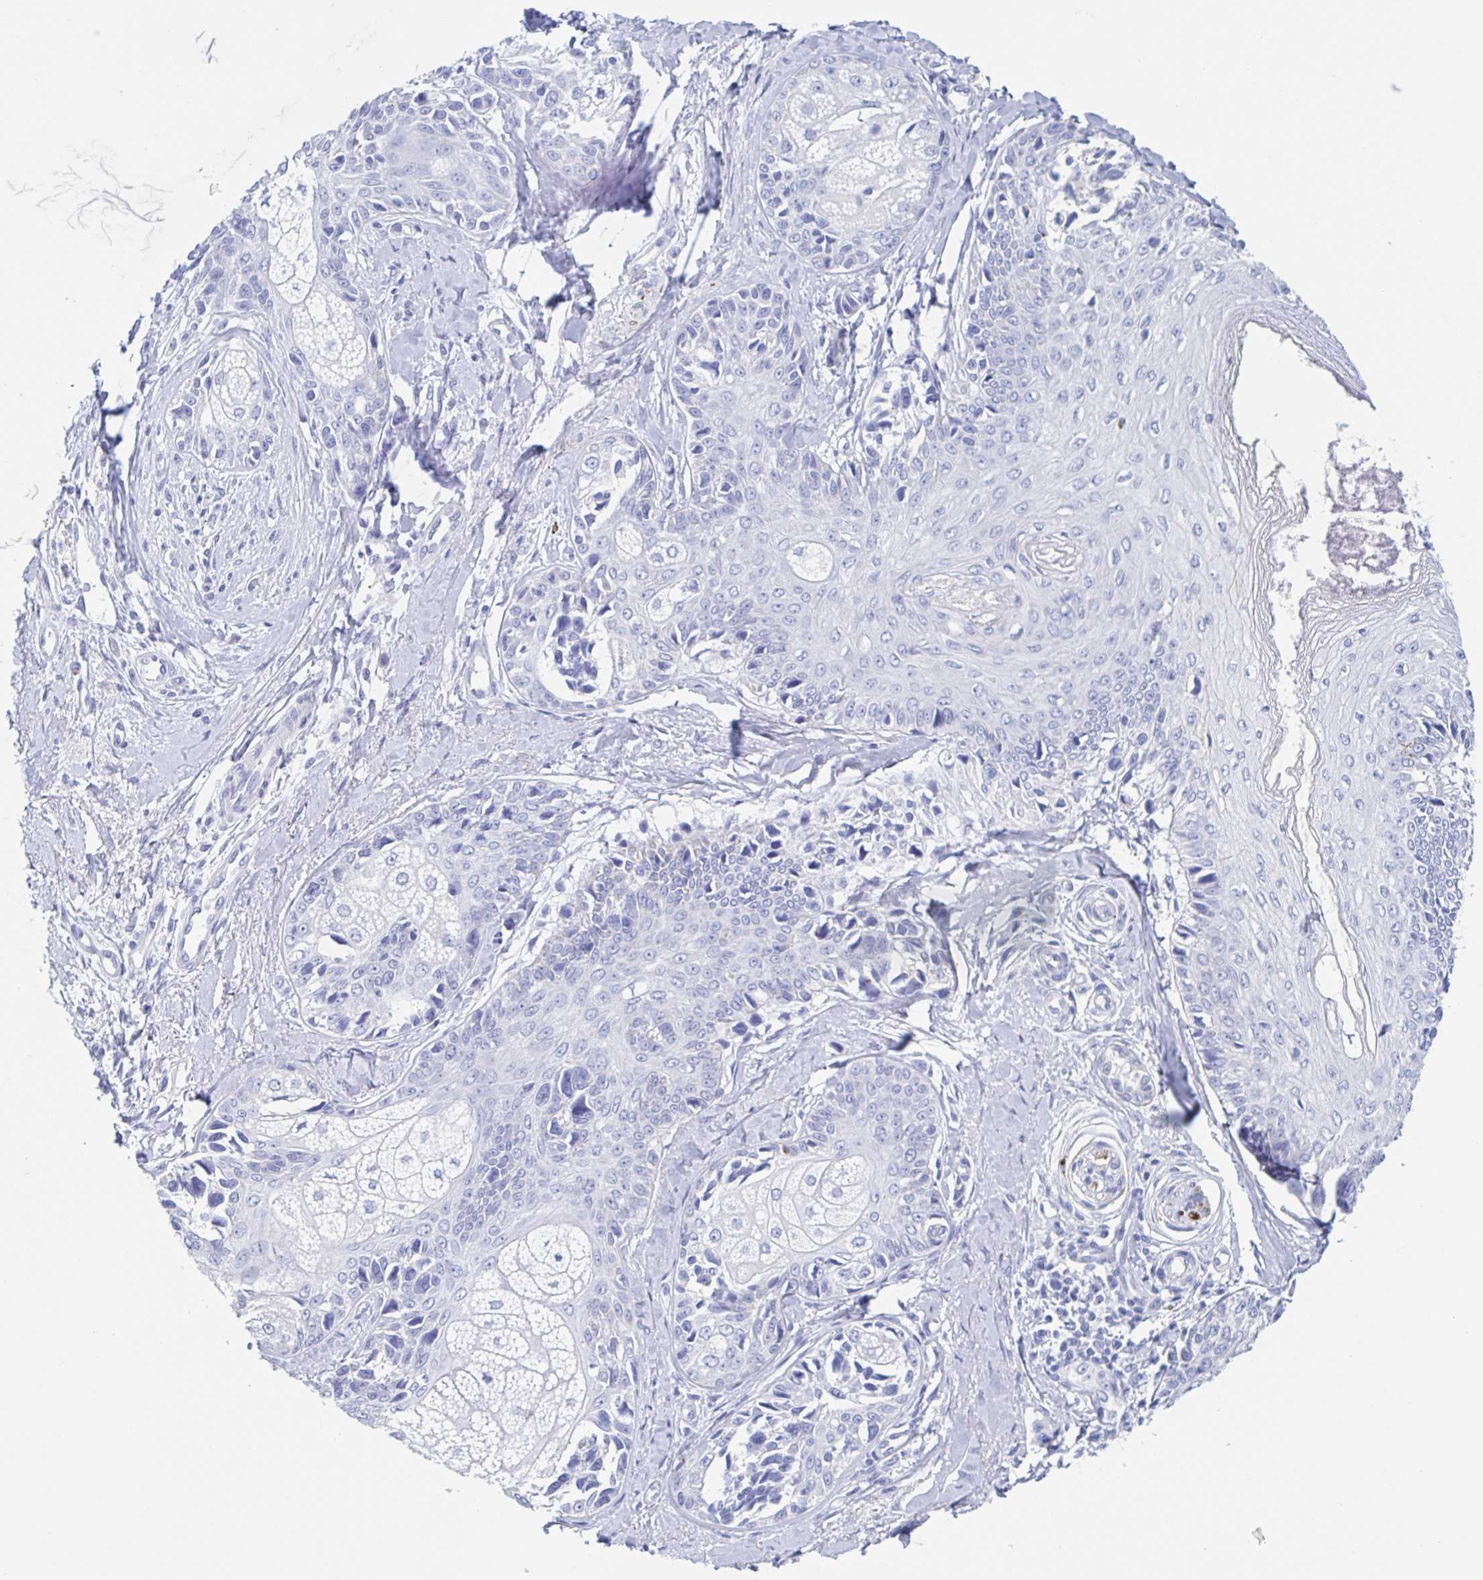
{"staining": {"intensity": "negative", "quantity": "none", "location": "none"}, "tissue": "melanoma", "cell_type": "Tumor cells", "image_type": "cancer", "snomed": [{"axis": "morphology", "description": "Malignant melanoma, NOS"}, {"axis": "topography", "description": "Skin"}], "caption": "Tumor cells are negative for protein expression in human melanoma.", "gene": "DMBT1", "patient": {"sex": "female", "age": 86}}